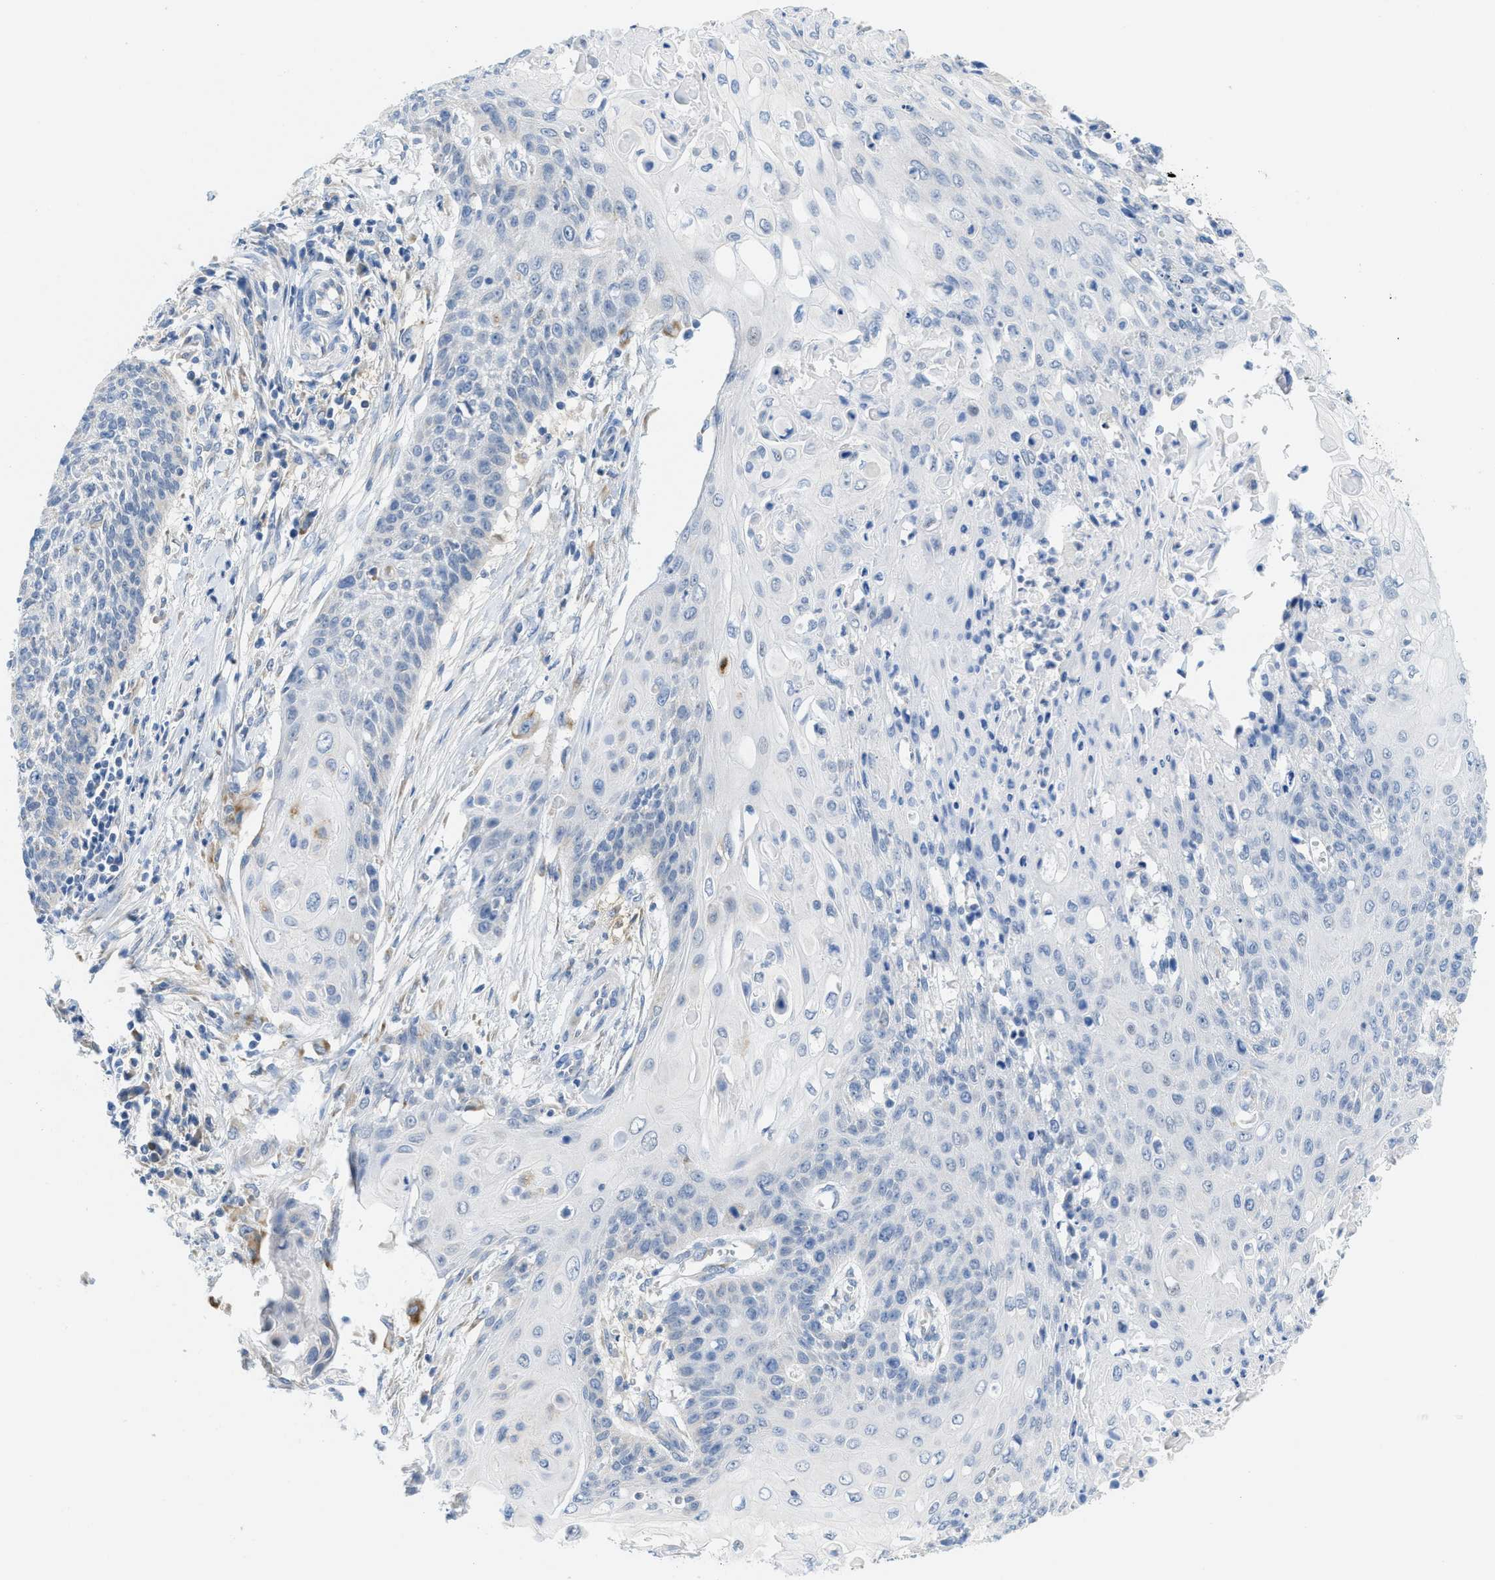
{"staining": {"intensity": "negative", "quantity": "none", "location": "none"}, "tissue": "cervical cancer", "cell_type": "Tumor cells", "image_type": "cancer", "snomed": [{"axis": "morphology", "description": "Squamous cell carcinoma, NOS"}, {"axis": "topography", "description": "Cervix"}], "caption": "DAB immunohistochemical staining of squamous cell carcinoma (cervical) shows no significant staining in tumor cells.", "gene": "PTDSS1", "patient": {"sex": "female", "age": 39}}